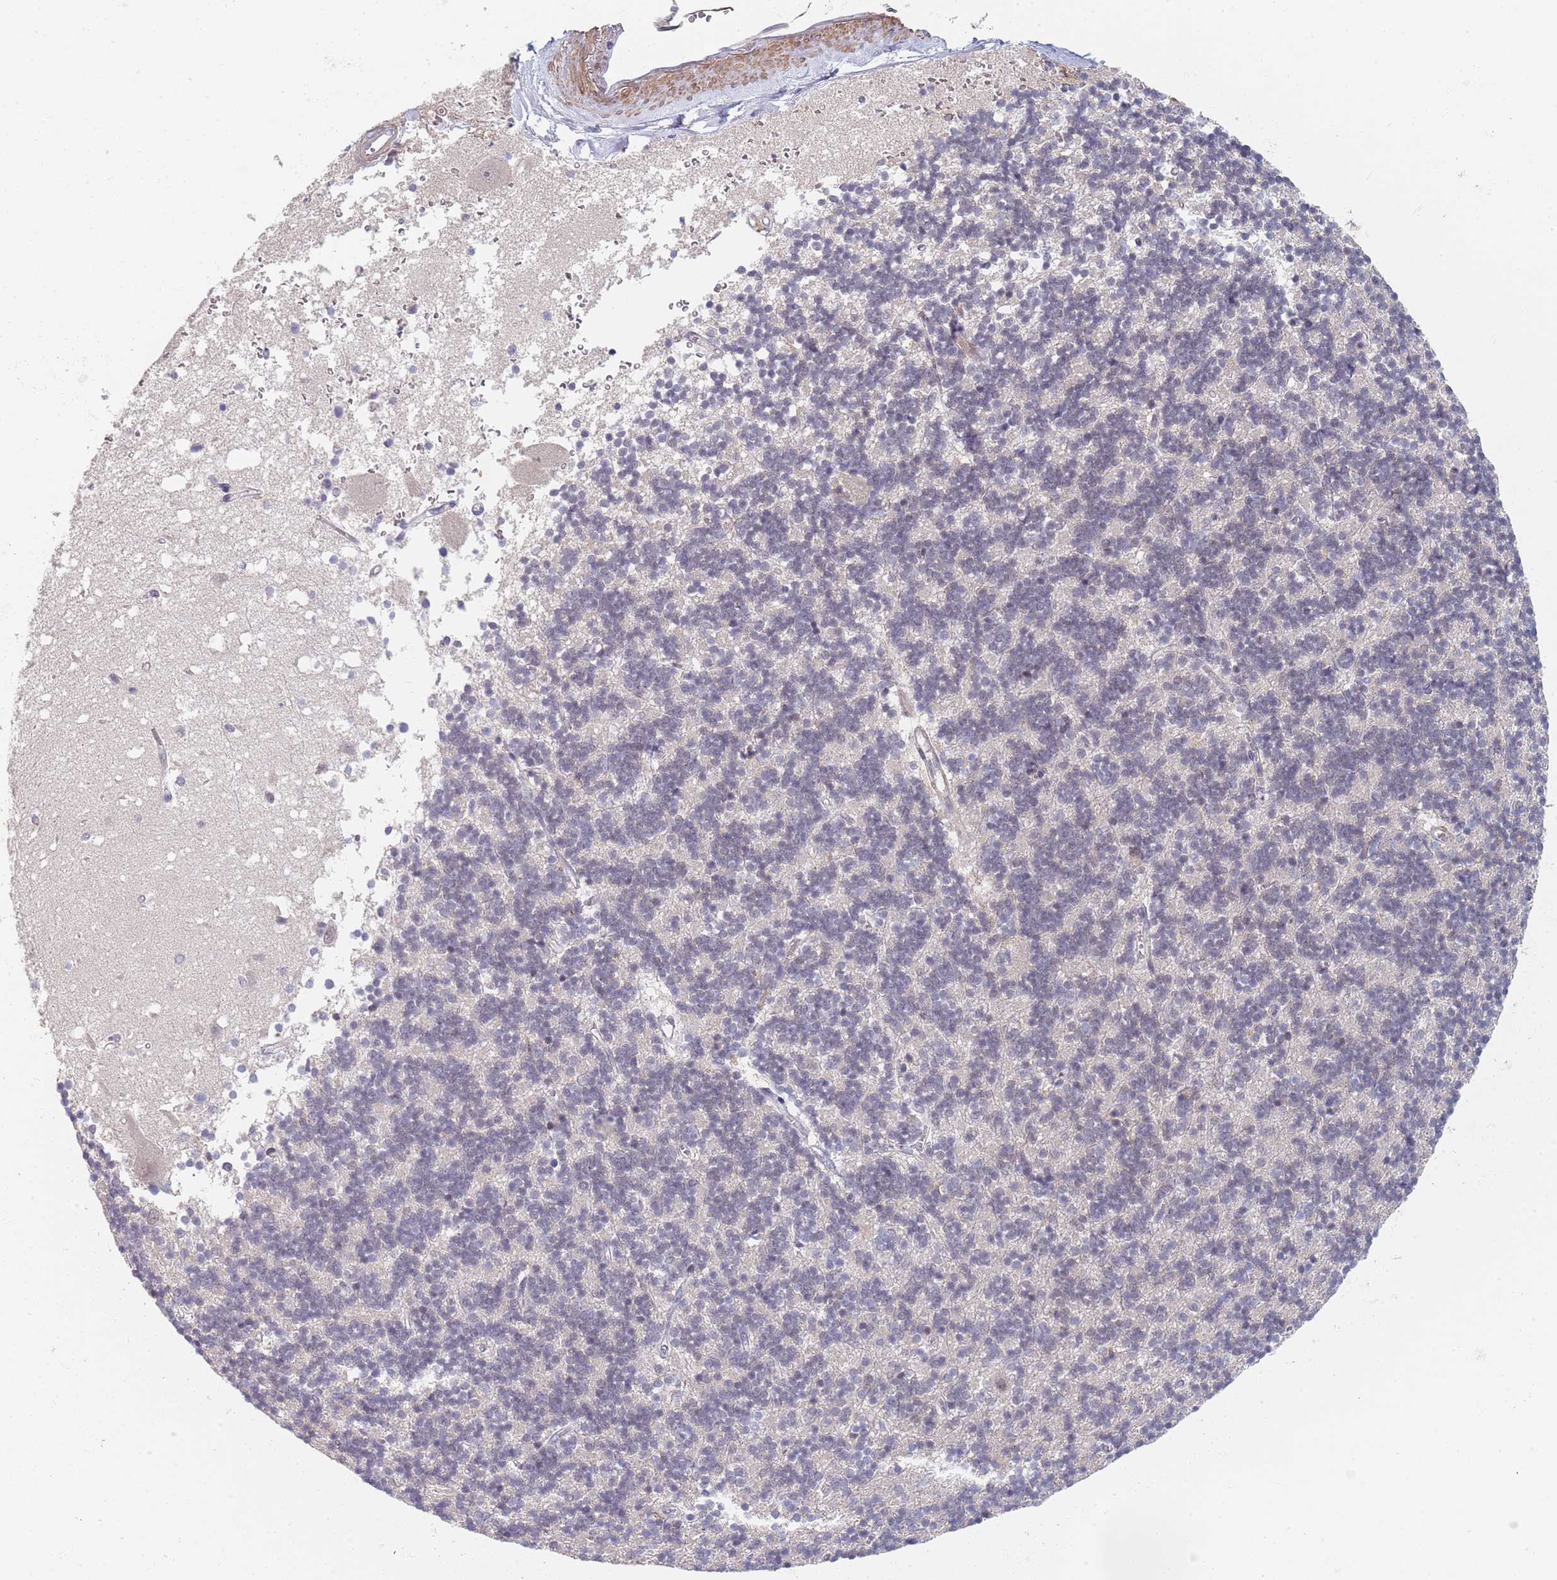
{"staining": {"intensity": "negative", "quantity": "none", "location": "none"}, "tissue": "cerebellum", "cell_type": "Cells in granular layer", "image_type": "normal", "snomed": [{"axis": "morphology", "description": "Normal tissue, NOS"}, {"axis": "topography", "description": "Cerebellum"}], "caption": "Immunohistochemical staining of unremarkable human cerebellum reveals no significant staining in cells in granular layer. (DAB IHC, high magnification).", "gene": "B4GALT4", "patient": {"sex": "male", "age": 54}}